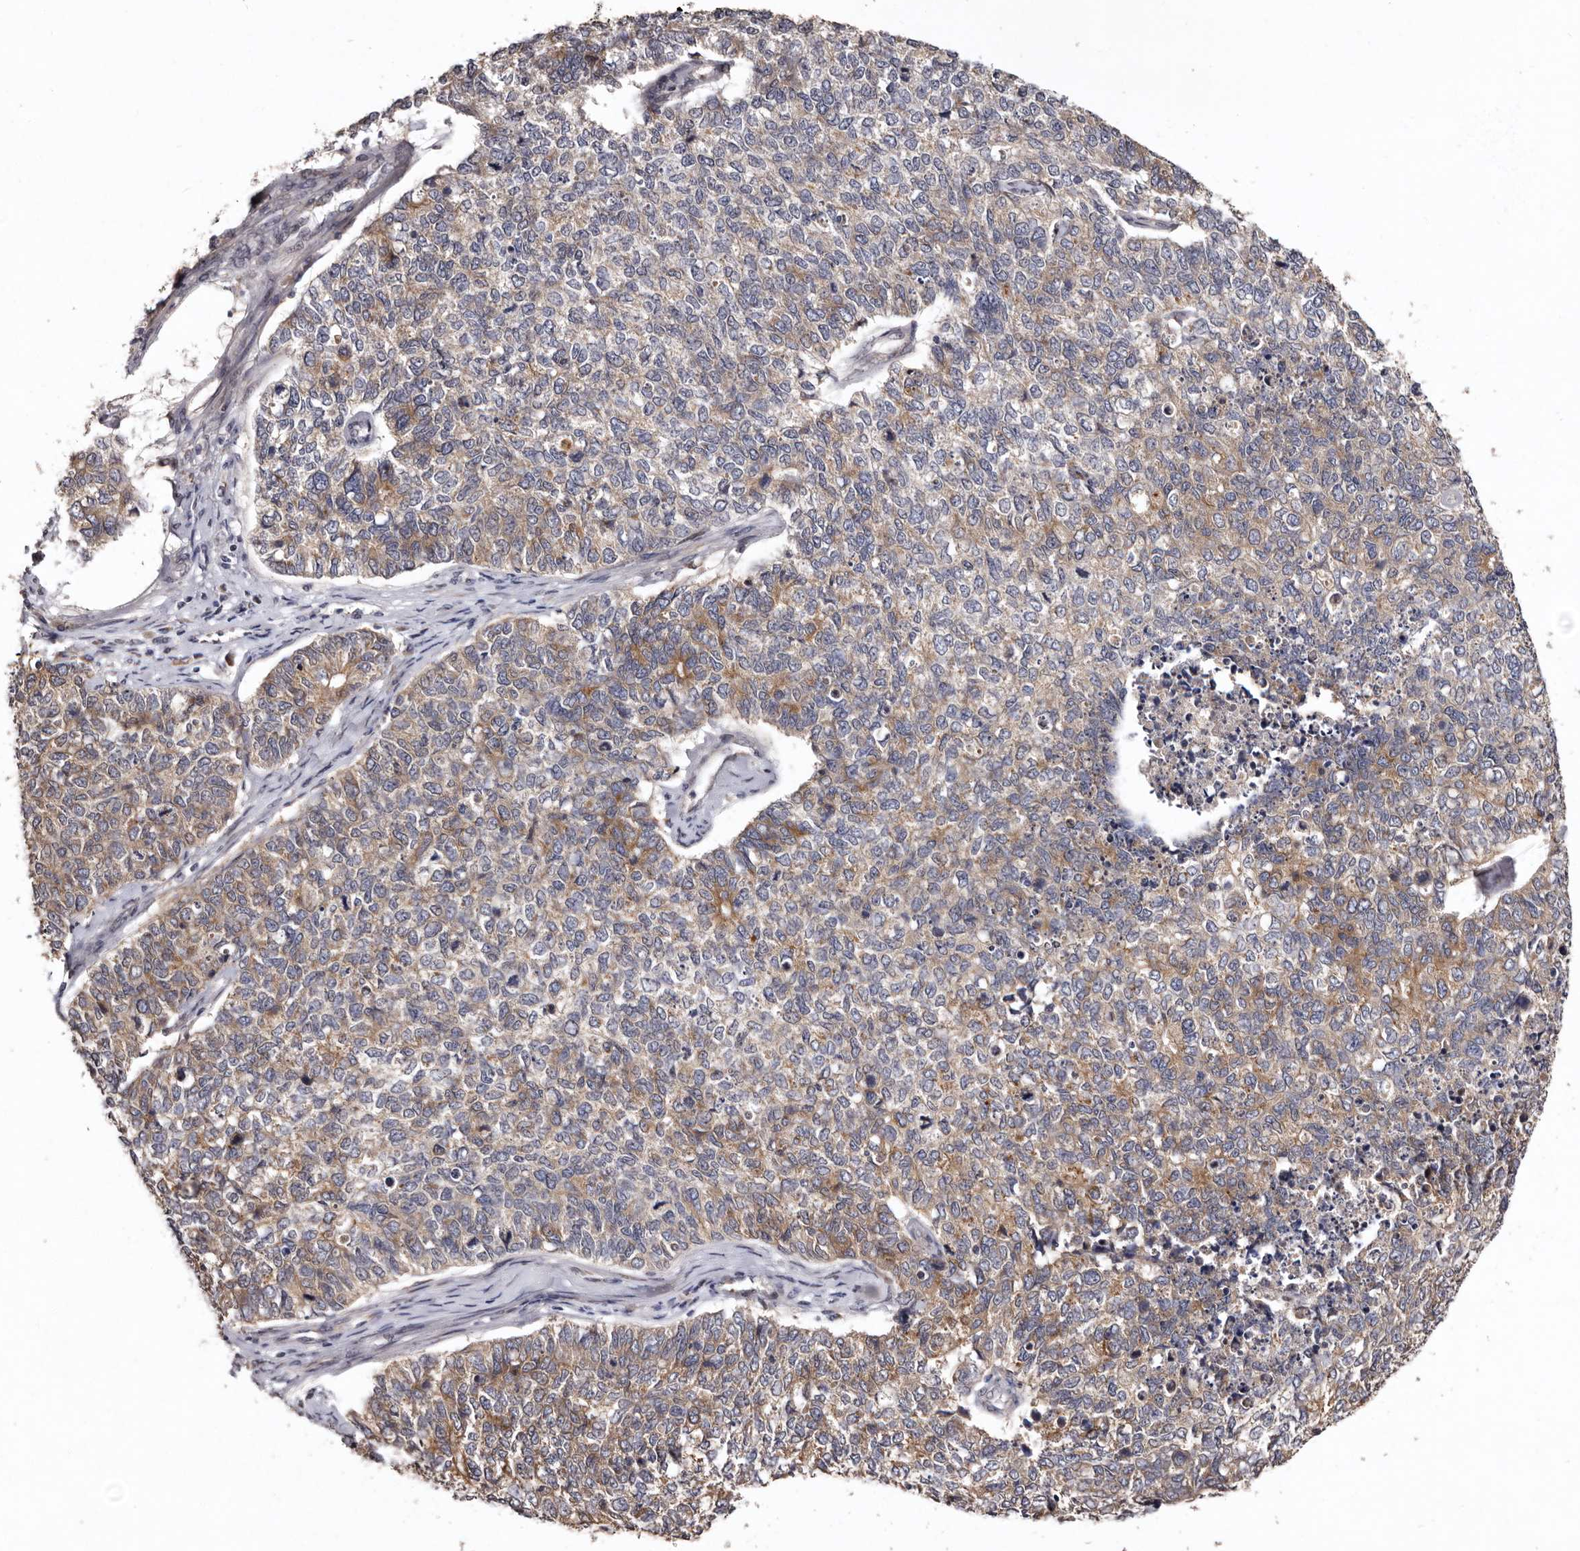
{"staining": {"intensity": "moderate", "quantity": "<25%", "location": "cytoplasmic/membranous"}, "tissue": "cervical cancer", "cell_type": "Tumor cells", "image_type": "cancer", "snomed": [{"axis": "morphology", "description": "Squamous cell carcinoma, NOS"}, {"axis": "topography", "description": "Cervix"}], "caption": "IHC of cervical squamous cell carcinoma exhibits low levels of moderate cytoplasmic/membranous expression in about <25% of tumor cells.", "gene": "FAM91A1", "patient": {"sex": "female", "age": 63}}